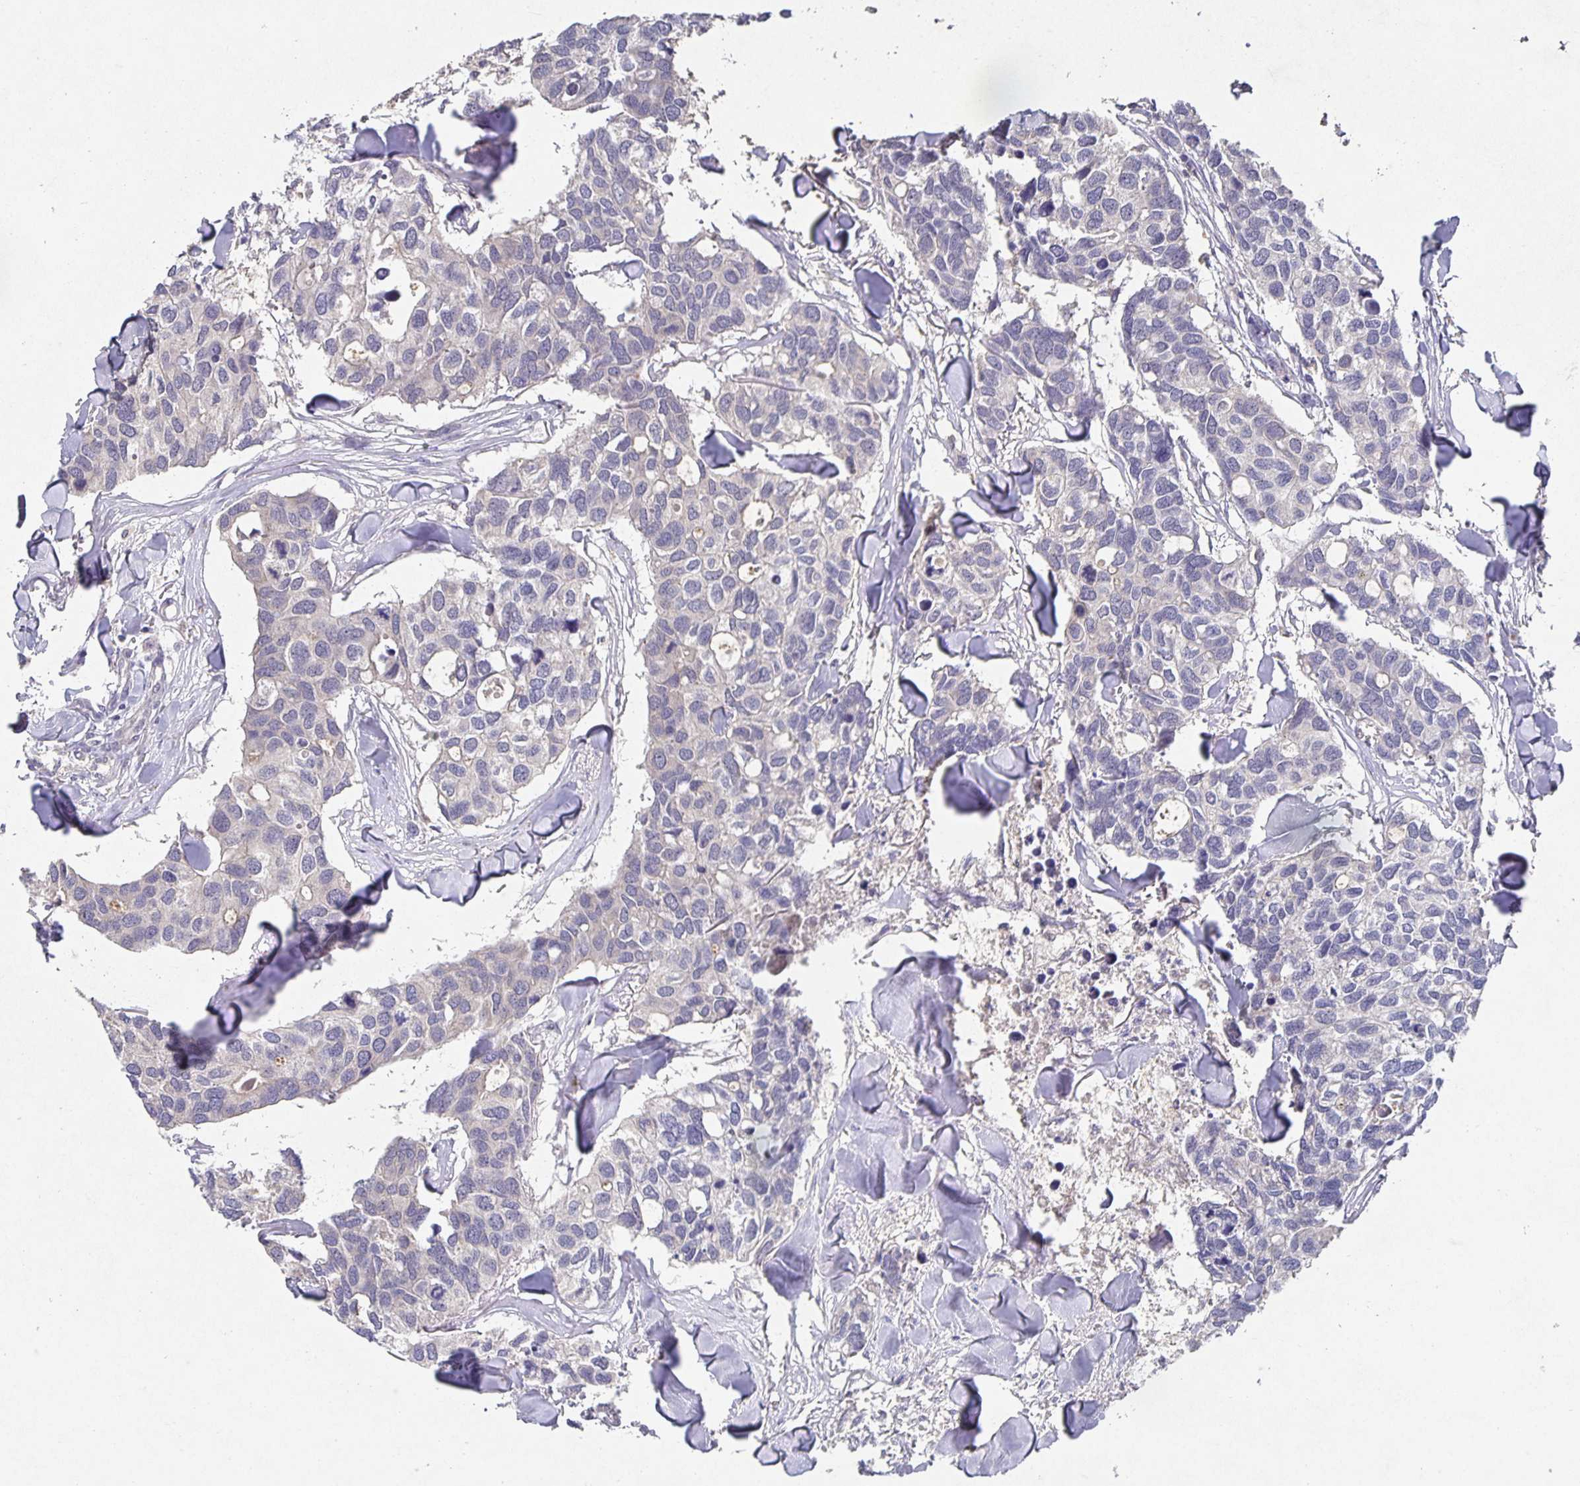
{"staining": {"intensity": "negative", "quantity": "none", "location": "none"}, "tissue": "breast cancer", "cell_type": "Tumor cells", "image_type": "cancer", "snomed": [{"axis": "morphology", "description": "Duct carcinoma"}, {"axis": "topography", "description": "Breast"}], "caption": "Breast invasive ductal carcinoma was stained to show a protein in brown. There is no significant expression in tumor cells. The staining was performed using DAB (3,3'-diaminobenzidine) to visualize the protein expression in brown, while the nuclei were stained in blue with hematoxylin (Magnification: 20x).", "gene": "HEPN1", "patient": {"sex": "female", "age": 83}}